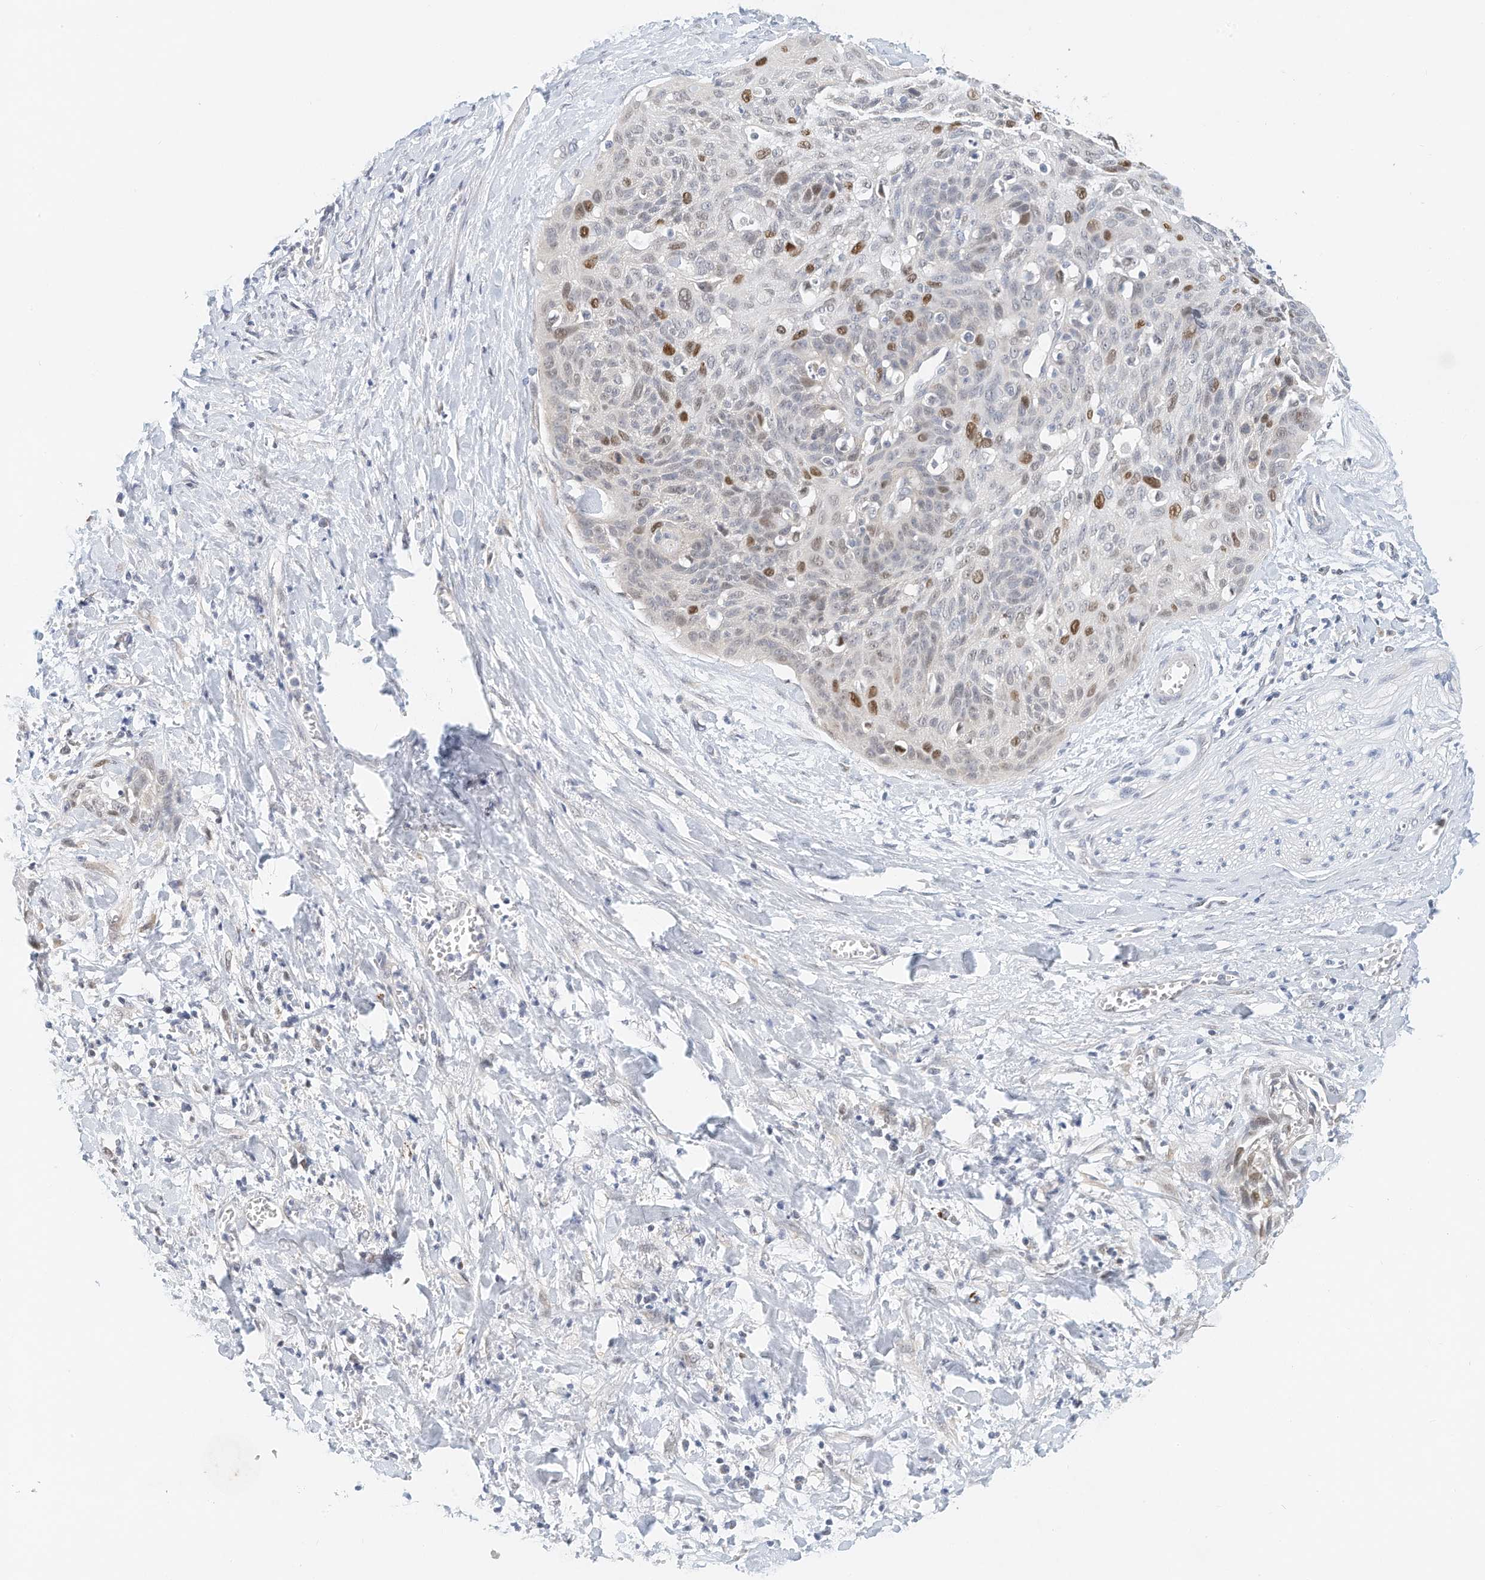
{"staining": {"intensity": "moderate", "quantity": "<25%", "location": "nuclear"}, "tissue": "cervical cancer", "cell_type": "Tumor cells", "image_type": "cancer", "snomed": [{"axis": "morphology", "description": "Squamous cell carcinoma, NOS"}, {"axis": "topography", "description": "Cervix"}], "caption": "Approximately <25% of tumor cells in cervical squamous cell carcinoma exhibit moderate nuclear protein positivity as visualized by brown immunohistochemical staining.", "gene": "ARHGAP28", "patient": {"sex": "female", "age": 55}}